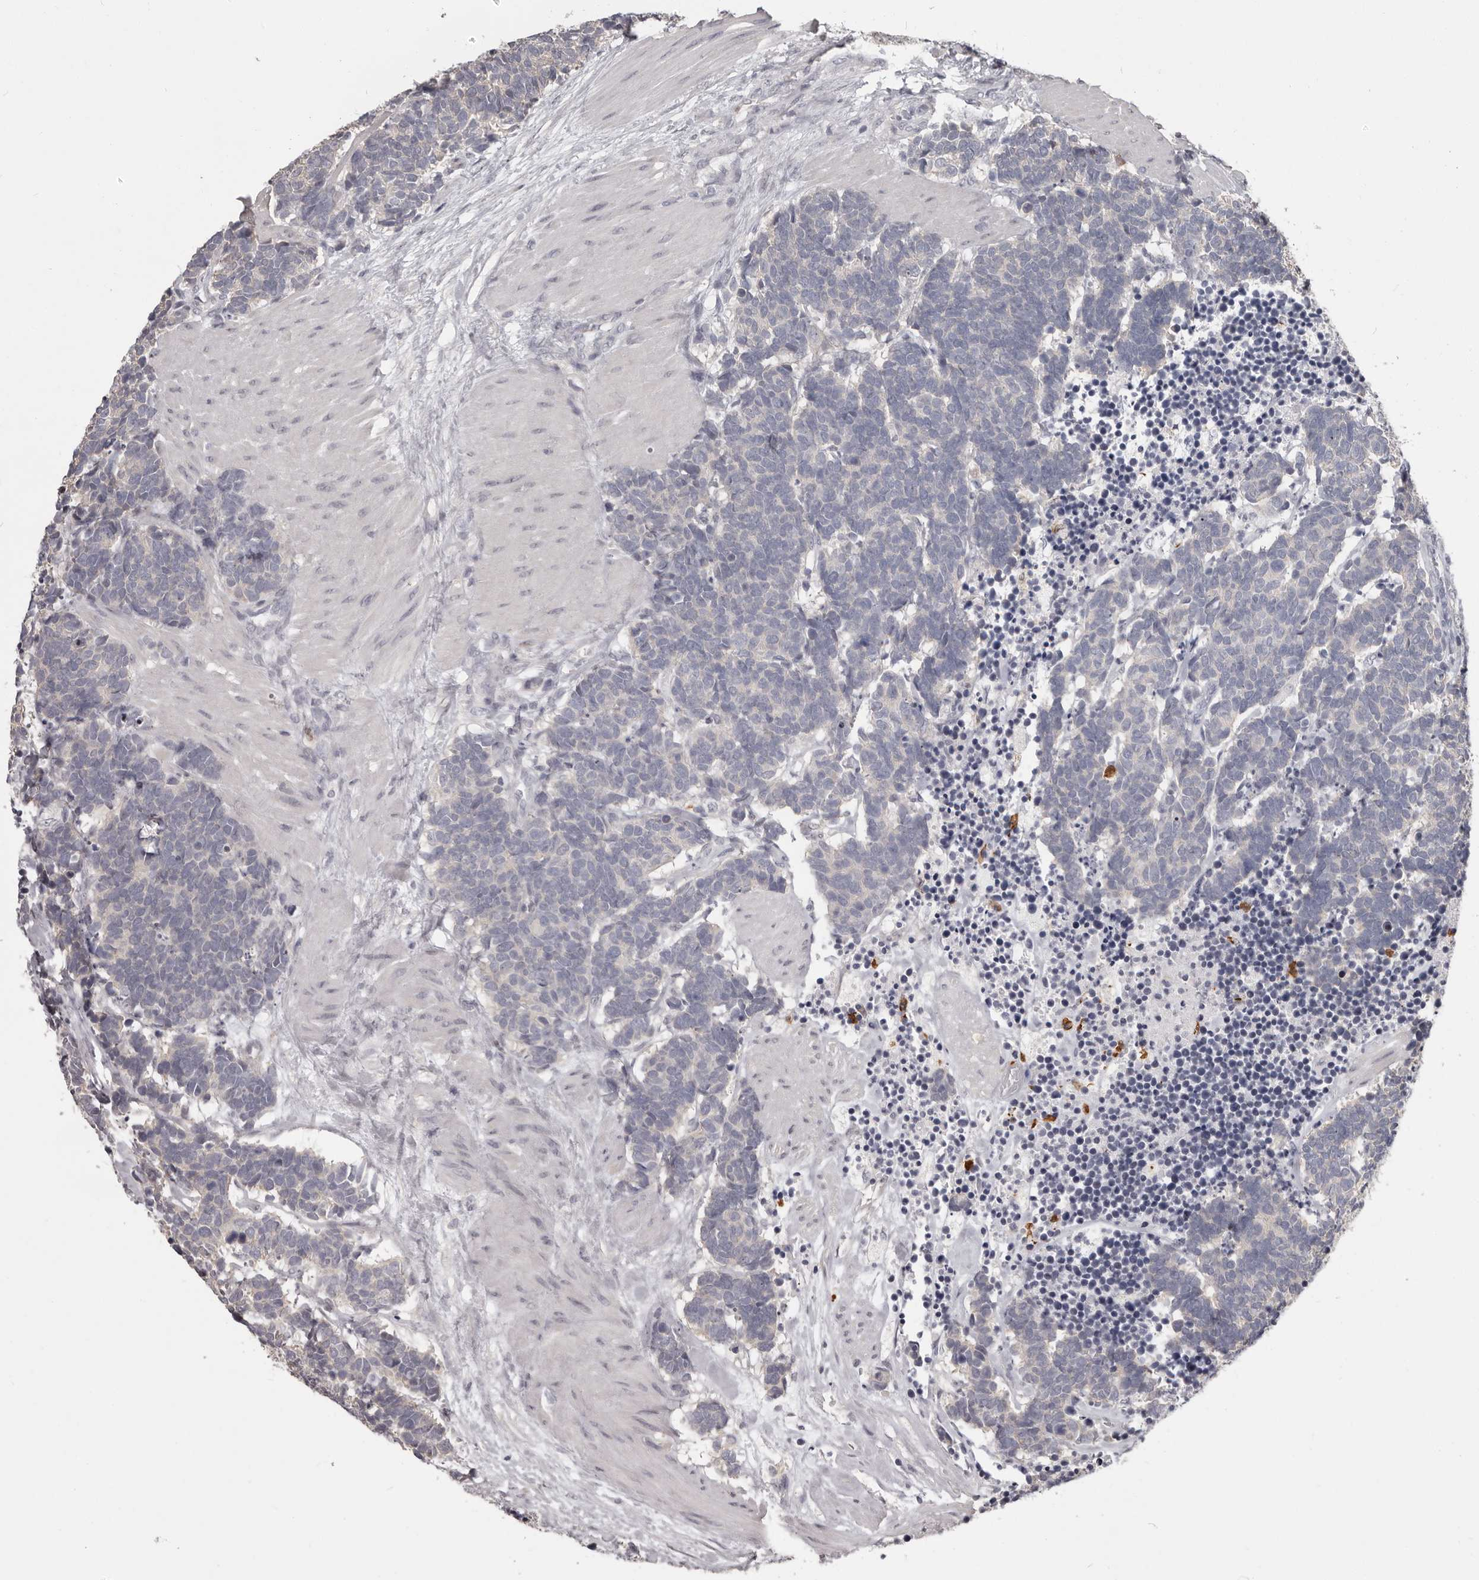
{"staining": {"intensity": "negative", "quantity": "none", "location": "none"}, "tissue": "carcinoid", "cell_type": "Tumor cells", "image_type": "cancer", "snomed": [{"axis": "morphology", "description": "Carcinoma, NOS"}, {"axis": "morphology", "description": "Carcinoid, malignant, NOS"}, {"axis": "topography", "description": "Urinary bladder"}], "caption": "An IHC micrograph of carcinoid is shown. There is no staining in tumor cells of carcinoid.", "gene": "GPR157", "patient": {"sex": "male", "age": 57}}